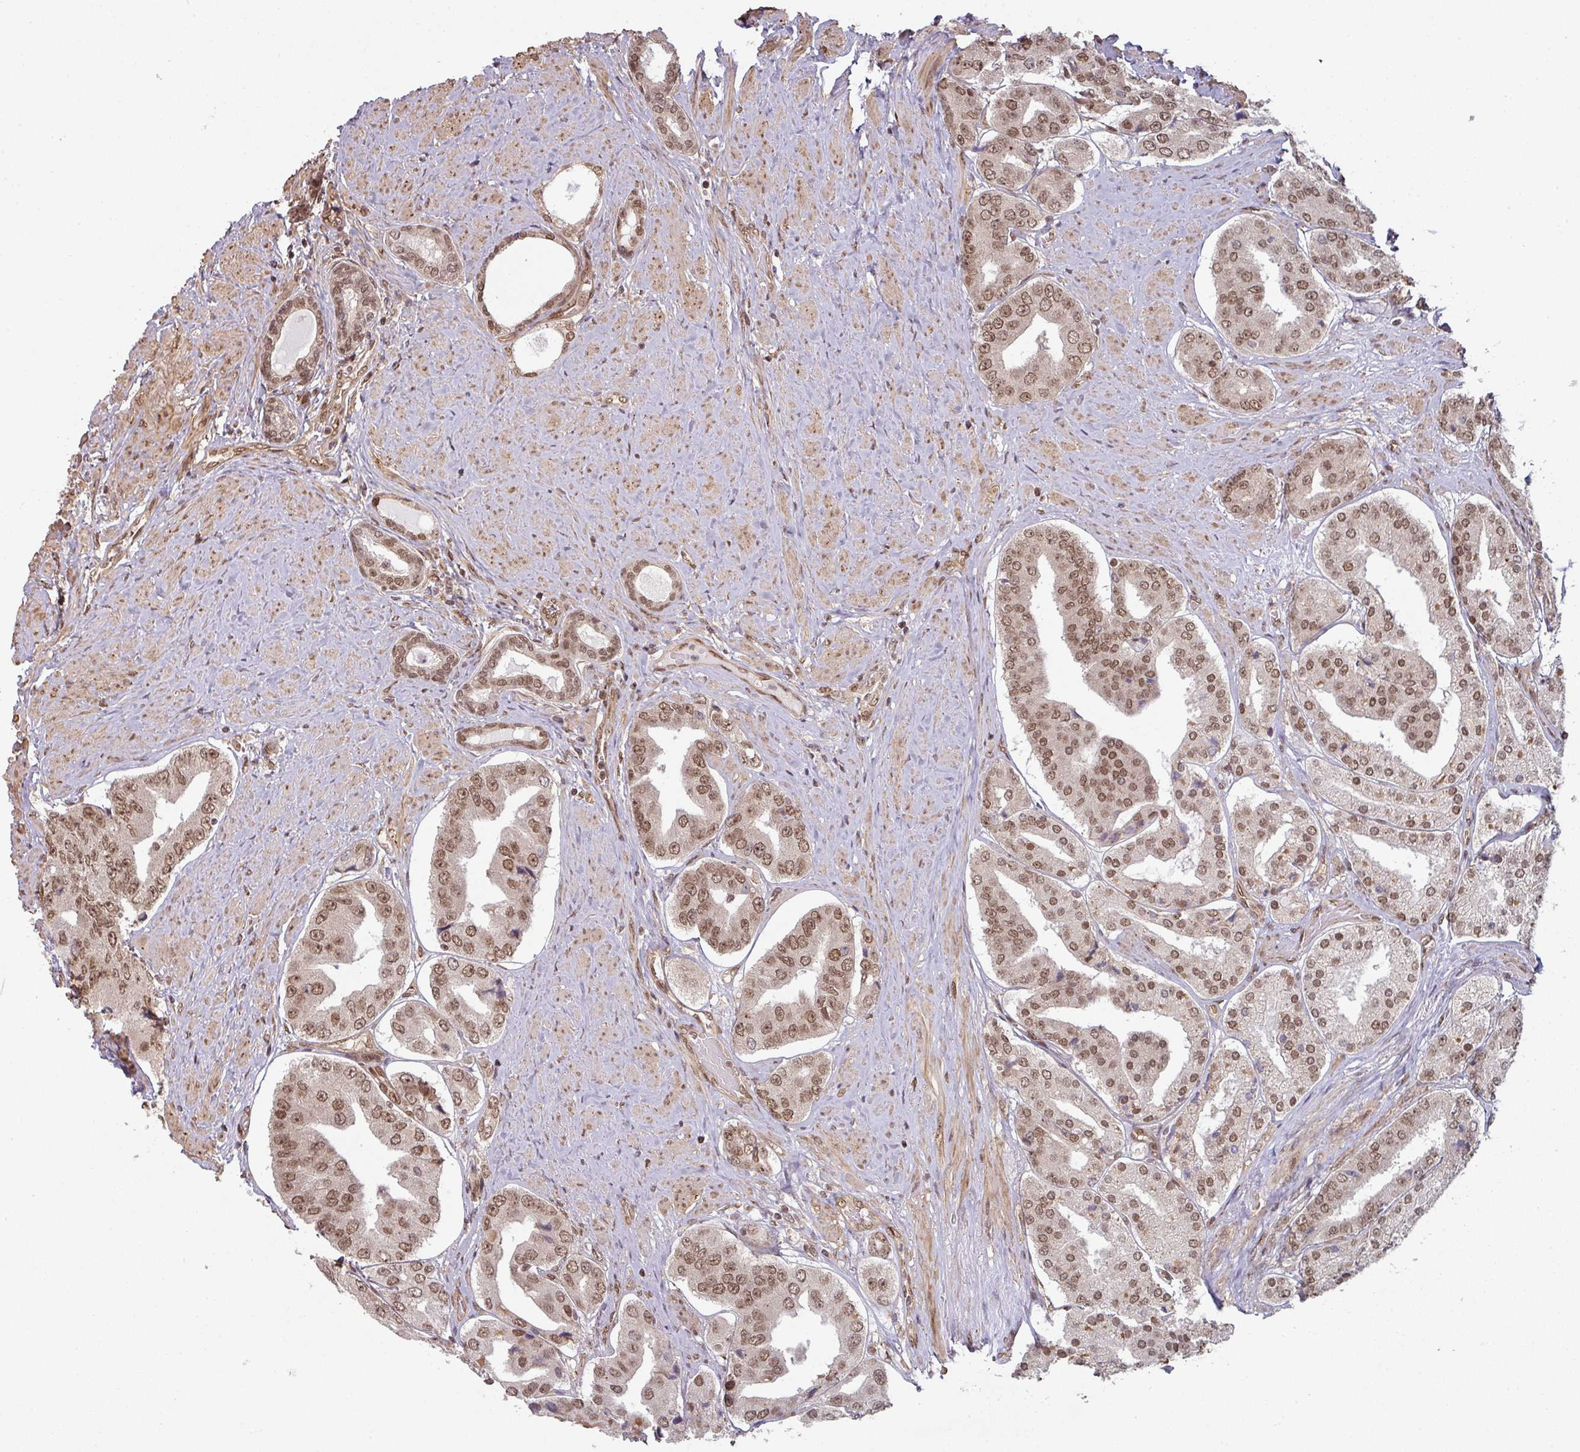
{"staining": {"intensity": "moderate", "quantity": ">75%", "location": "nuclear"}, "tissue": "prostate cancer", "cell_type": "Tumor cells", "image_type": "cancer", "snomed": [{"axis": "morphology", "description": "Adenocarcinoma, High grade"}, {"axis": "topography", "description": "Prostate"}], "caption": "An immunohistochemistry photomicrograph of tumor tissue is shown. Protein staining in brown labels moderate nuclear positivity in prostate high-grade adenocarcinoma within tumor cells. (DAB (3,3'-diaminobenzidine) = brown stain, brightfield microscopy at high magnification).", "gene": "SIK3", "patient": {"sex": "male", "age": 63}}